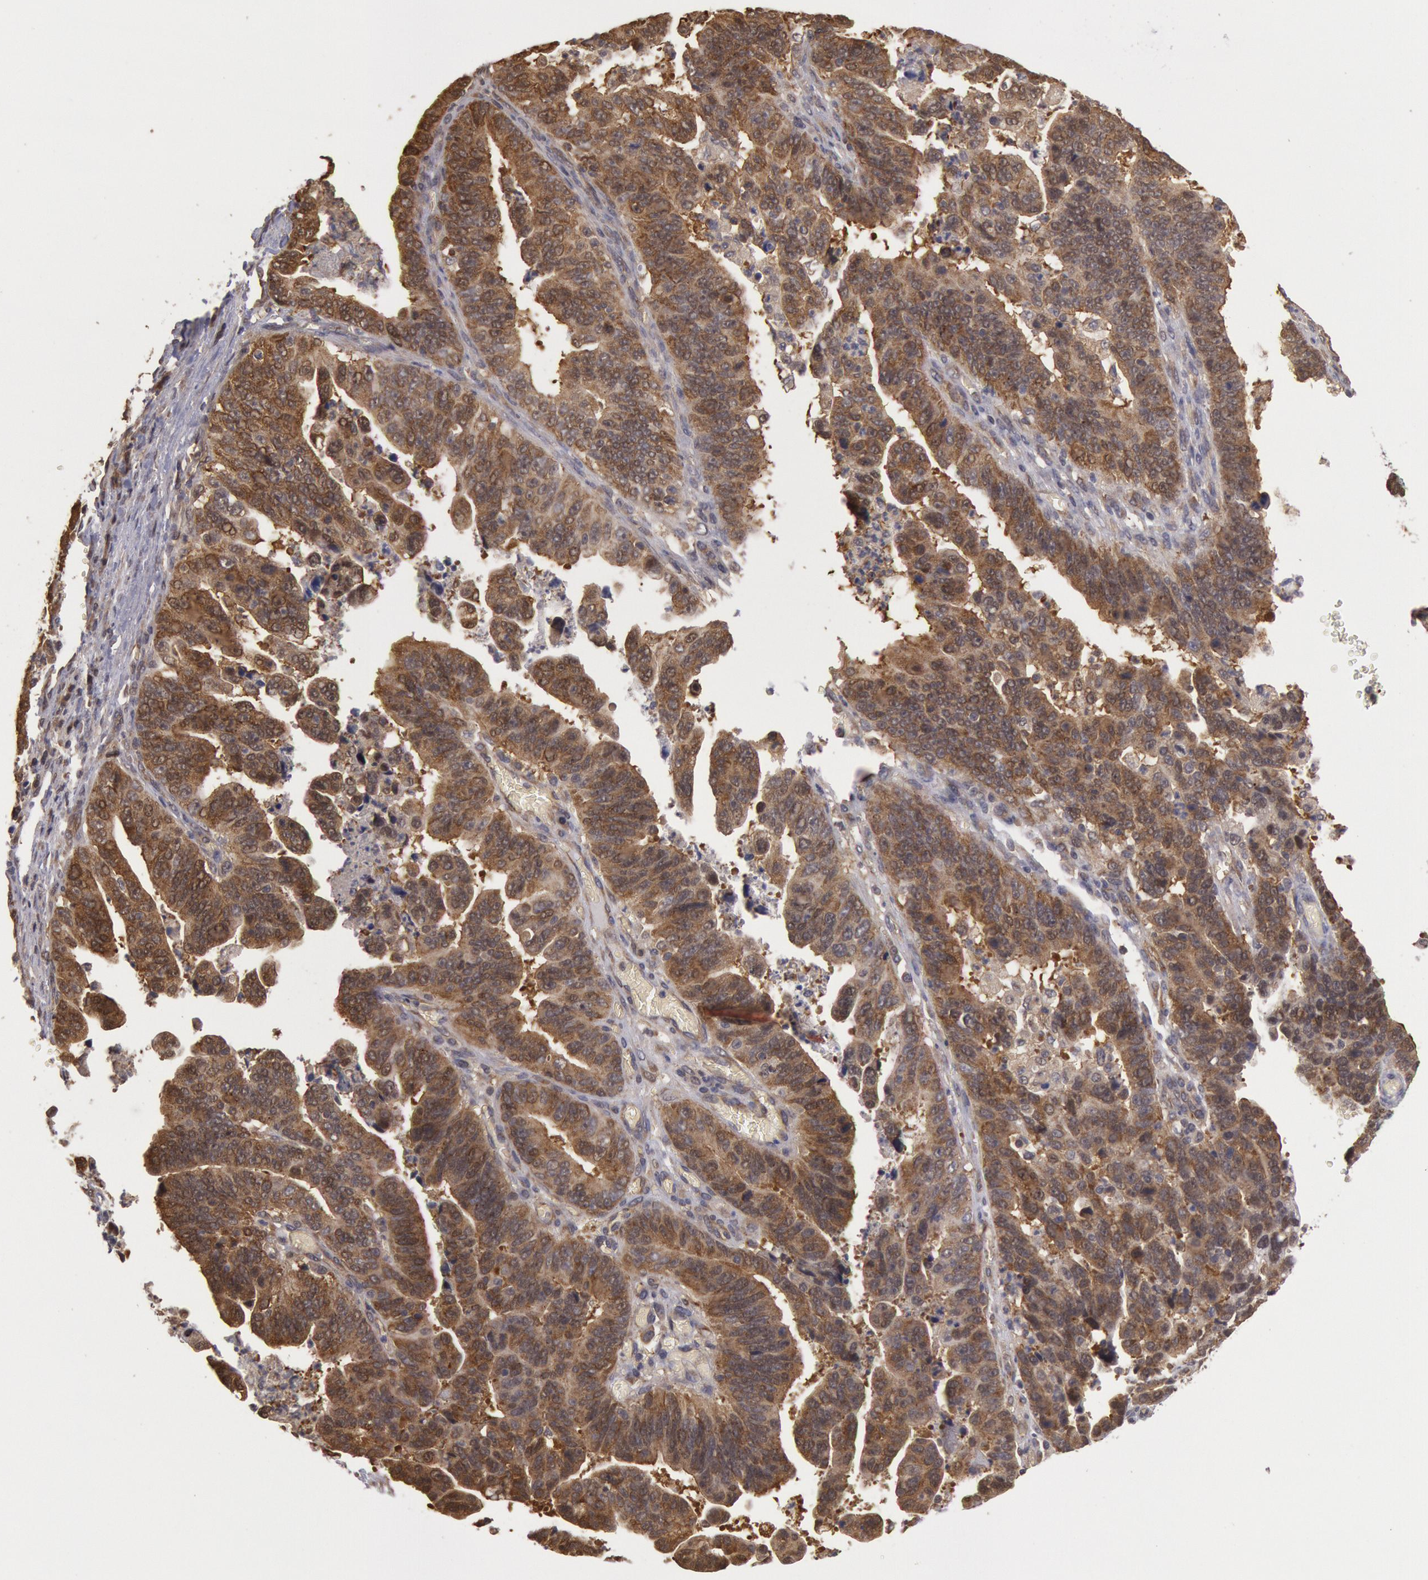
{"staining": {"intensity": "moderate", "quantity": ">75%", "location": "cytoplasmic/membranous"}, "tissue": "stomach cancer", "cell_type": "Tumor cells", "image_type": "cancer", "snomed": [{"axis": "morphology", "description": "Adenocarcinoma, NOS"}, {"axis": "topography", "description": "Stomach, upper"}], "caption": "Moderate cytoplasmic/membranous staining is seen in approximately >75% of tumor cells in stomach cancer.", "gene": "USP14", "patient": {"sex": "female", "age": 50}}